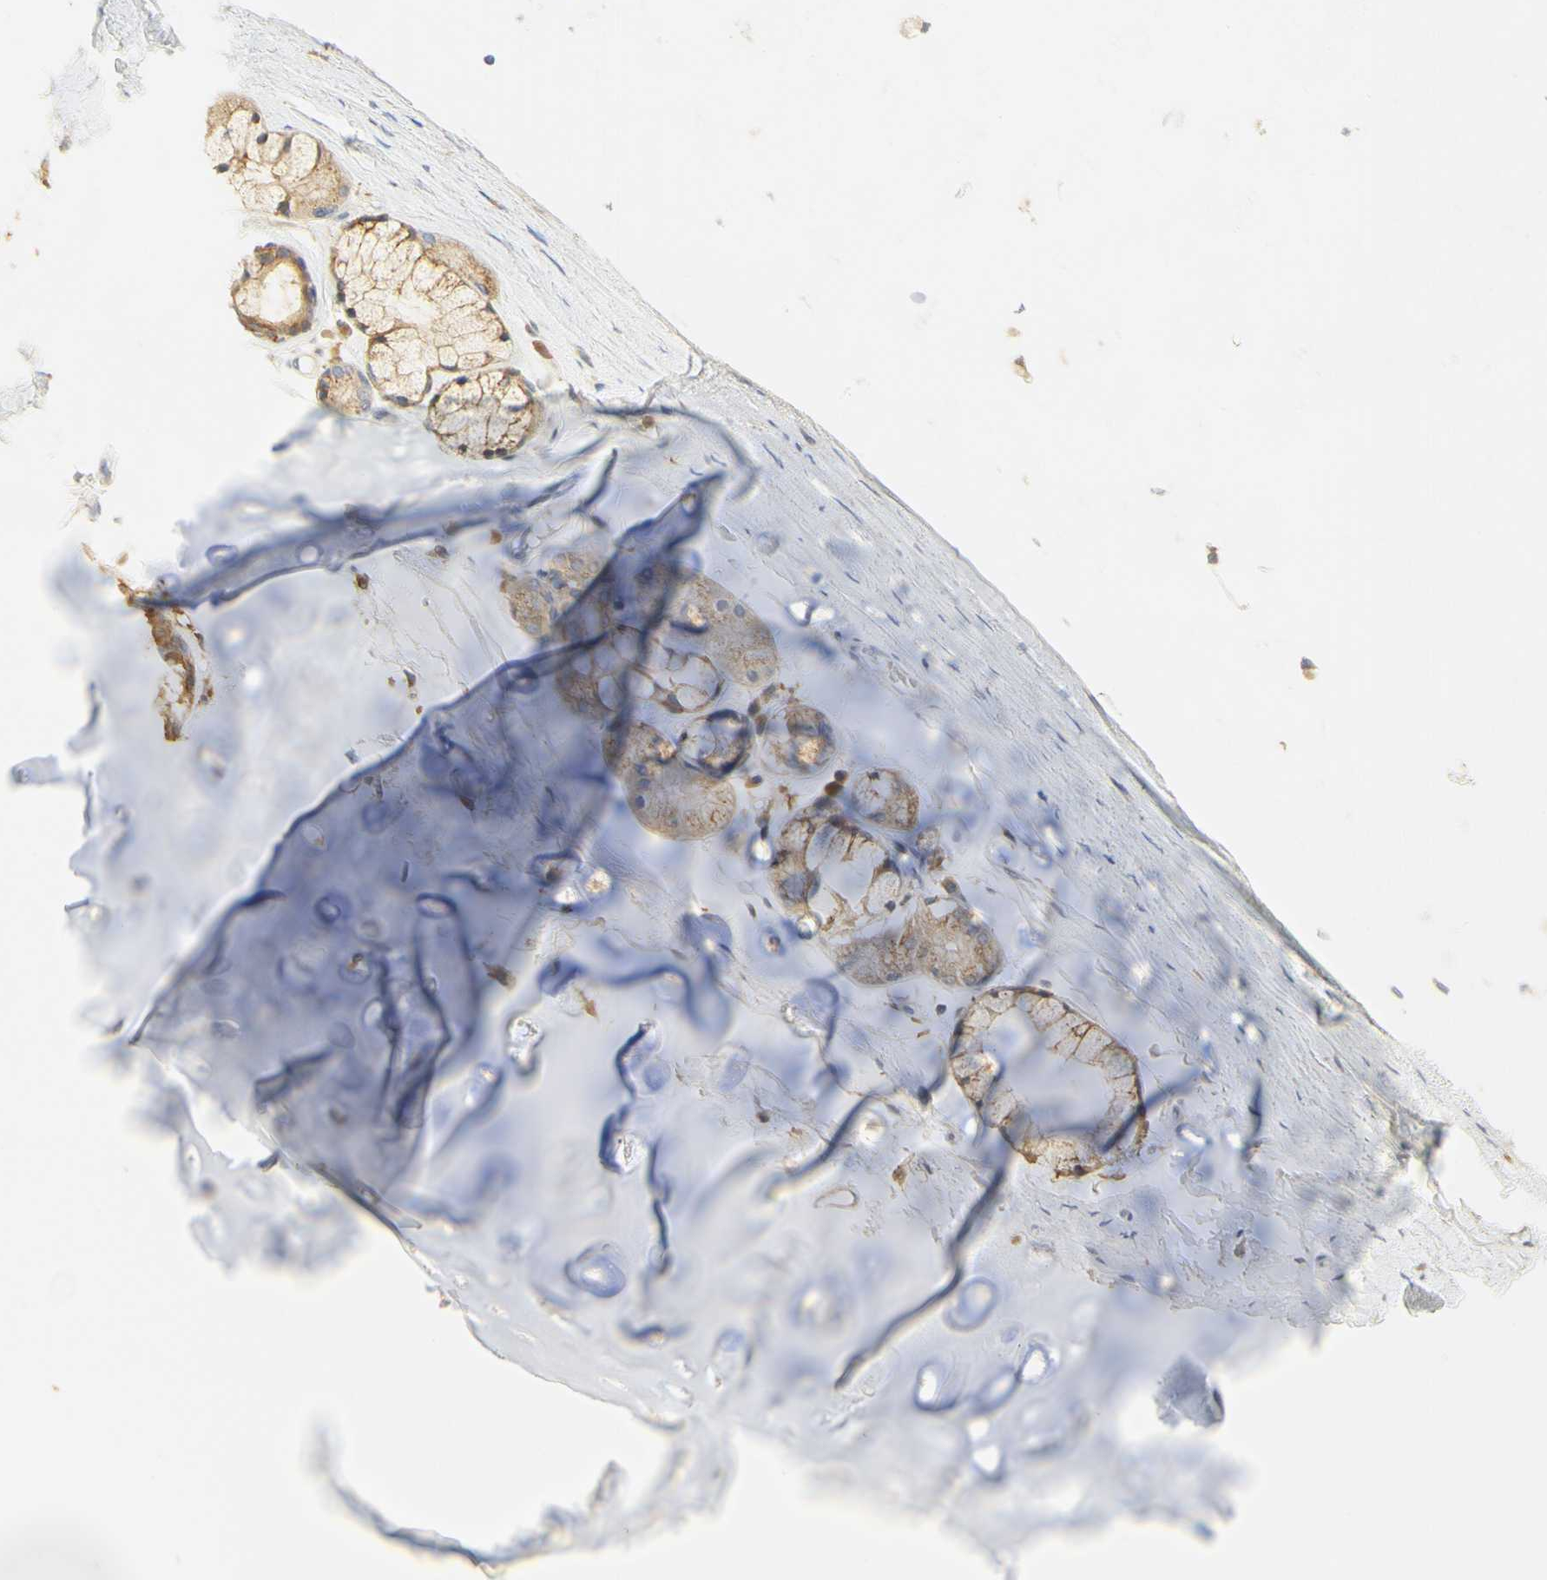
{"staining": {"intensity": "weak", "quantity": ">75%", "location": "cytoplasmic/membranous"}, "tissue": "adipose tissue", "cell_type": "Adipocytes", "image_type": "normal", "snomed": [{"axis": "morphology", "description": "Normal tissue, NOS"}, {"axis": "topography", "description": "Bronchus"}], "caption": "The photomicrograph demonstrates immunohistochemical staining of benign adipose tissue. There is weak cytoplasmic/membranous positivity is present in approximately >75% of adipocytes.", "gene": "PAK1", "patient": {"sex": "female", "age": 73}}